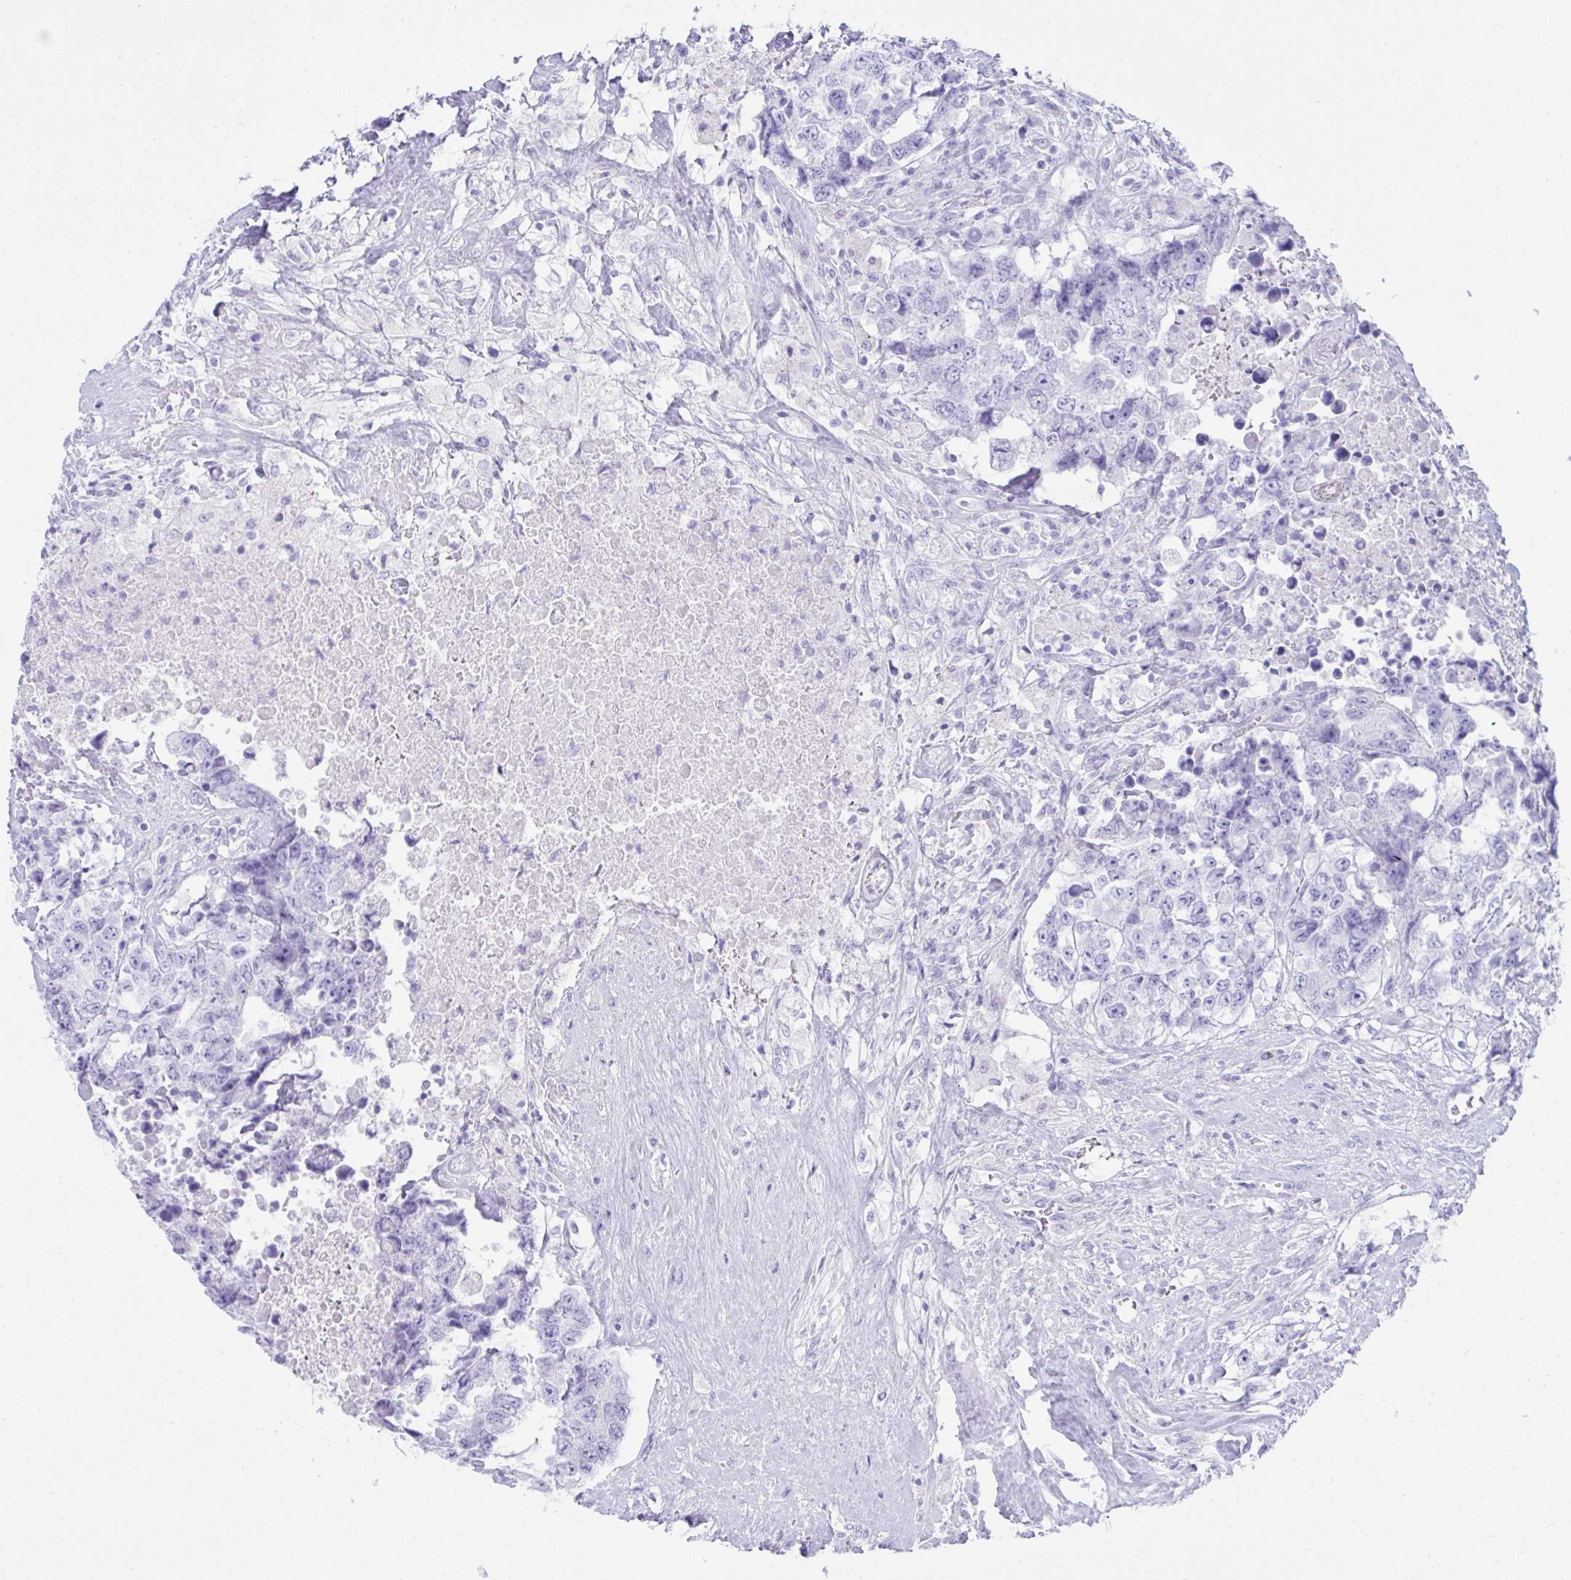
{"staining": {"intensity": "negative", "quantity": "none", "location": "none"}, "tissue": "testis cancer", "cell_type": "Tumor cells", "image_type": "cancer", "snomed": [{"axis": "morphology", "description": "Carcinoma, Embryonal, NOS"}, {"axis": "topography", "description": "Testis"}], "caption": "Histopathology image shows no significant protein staining in tumor cells of embryonal carcinoma (testis). (DAB (3,3'-diaminobenzidine) immunohistochemistry visualized using brightfield microscopy, high magnification).", "gene": "PSCA", "patient": {"sex": "male", "age": 24}}